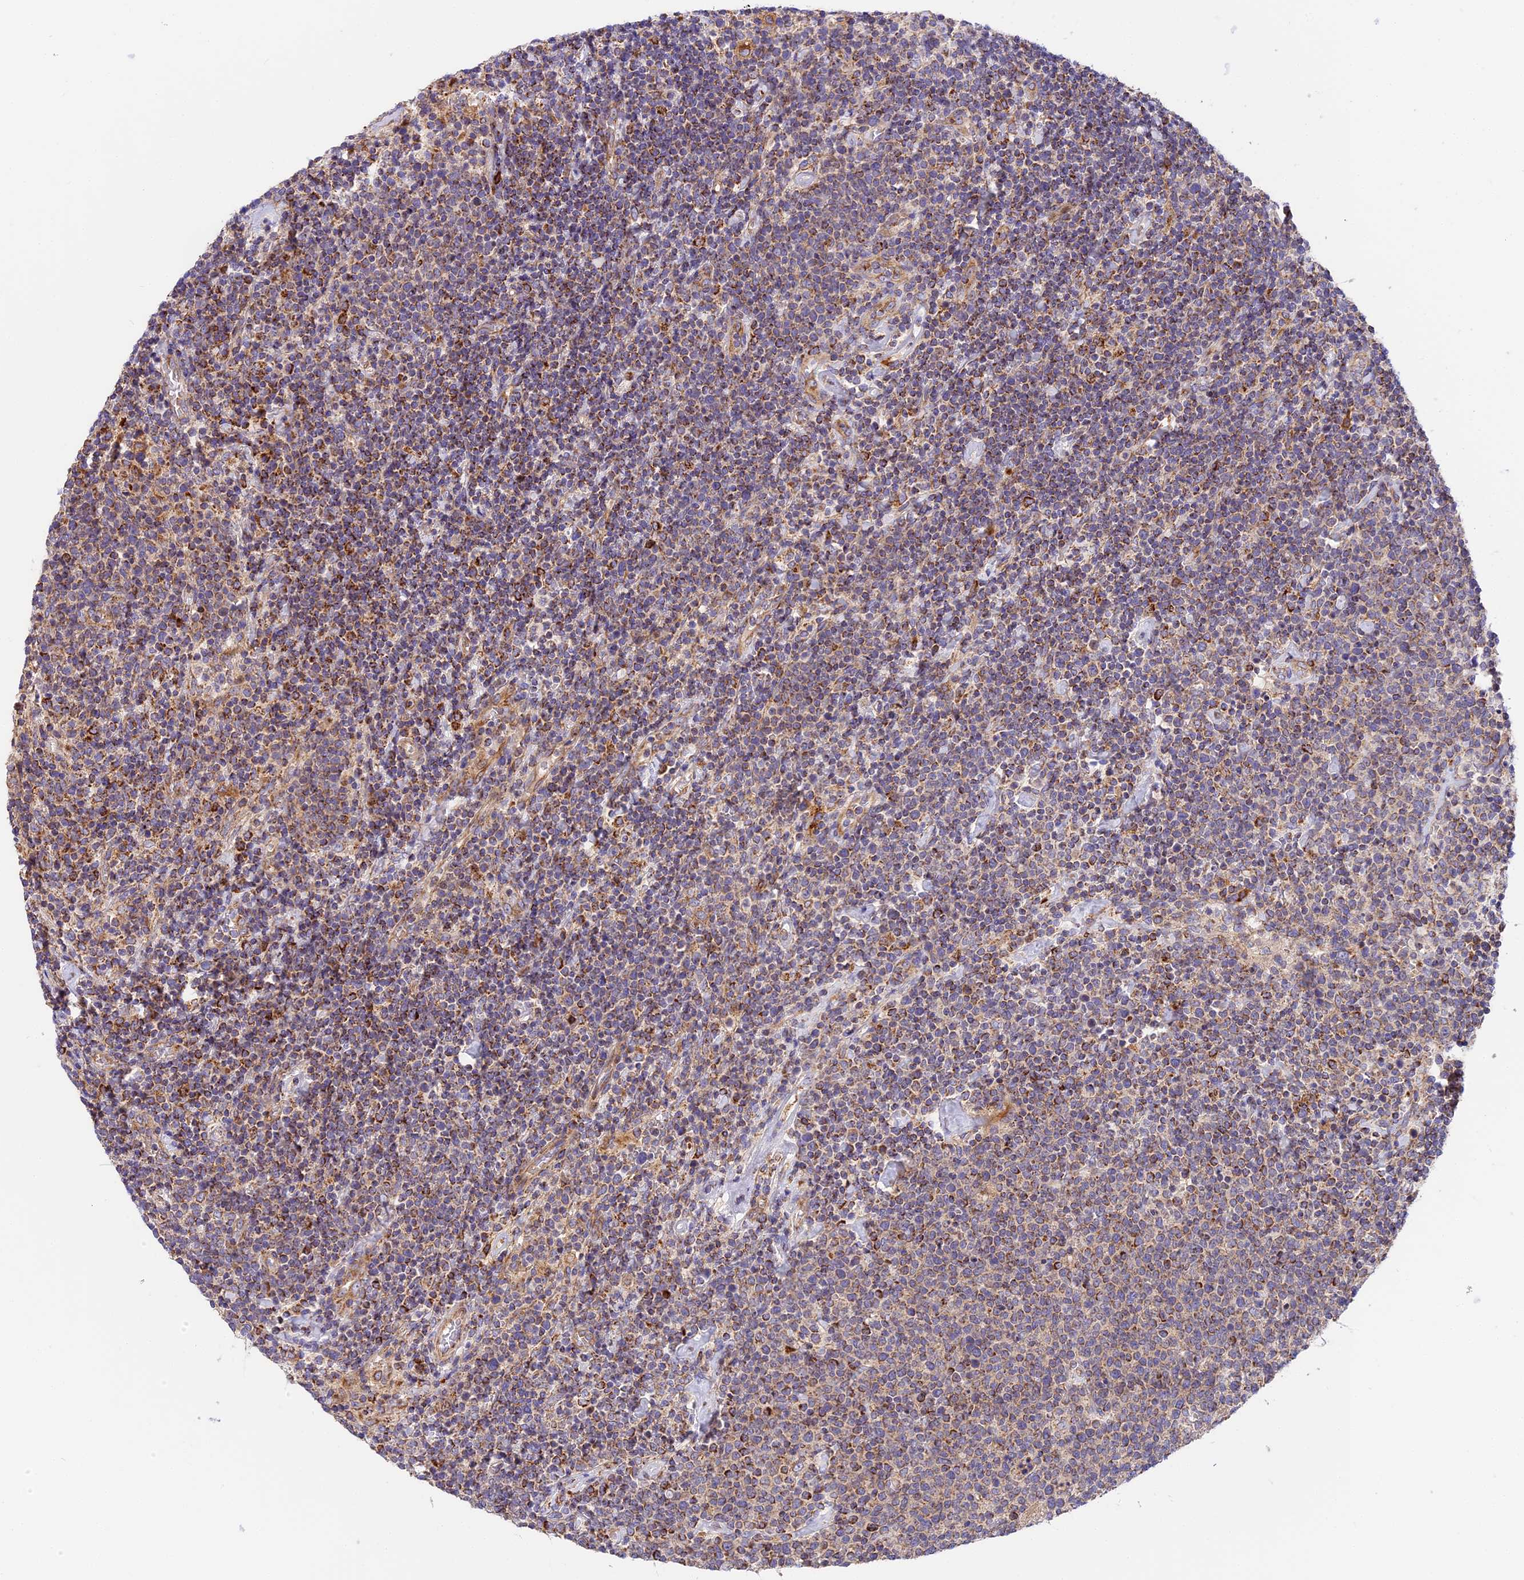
{"staining": {"intensity": "moderate", "quantity": "25%-75%", "location": "cytoplasmic/membranous"}, "tissue": "lymphoma", "cell_type": "Tumor cells", "image_type": "cancer", "snomed": [{"axis": "morphology", "description": "Malignant lymphoma, non-Hodgkin's type, High grade"}, {"axis": "topography", "description": "Lymph node"}], "caption": "High-power microscopy captured an immunohistochemistry (IHC) micrograph of lymphoma, revealing moderate cytoplasmic/membranous expression in approximately 25%-75% of tumor cells.", "gene": "MRAS", "patient": {"sex": "male", "age": 61}}